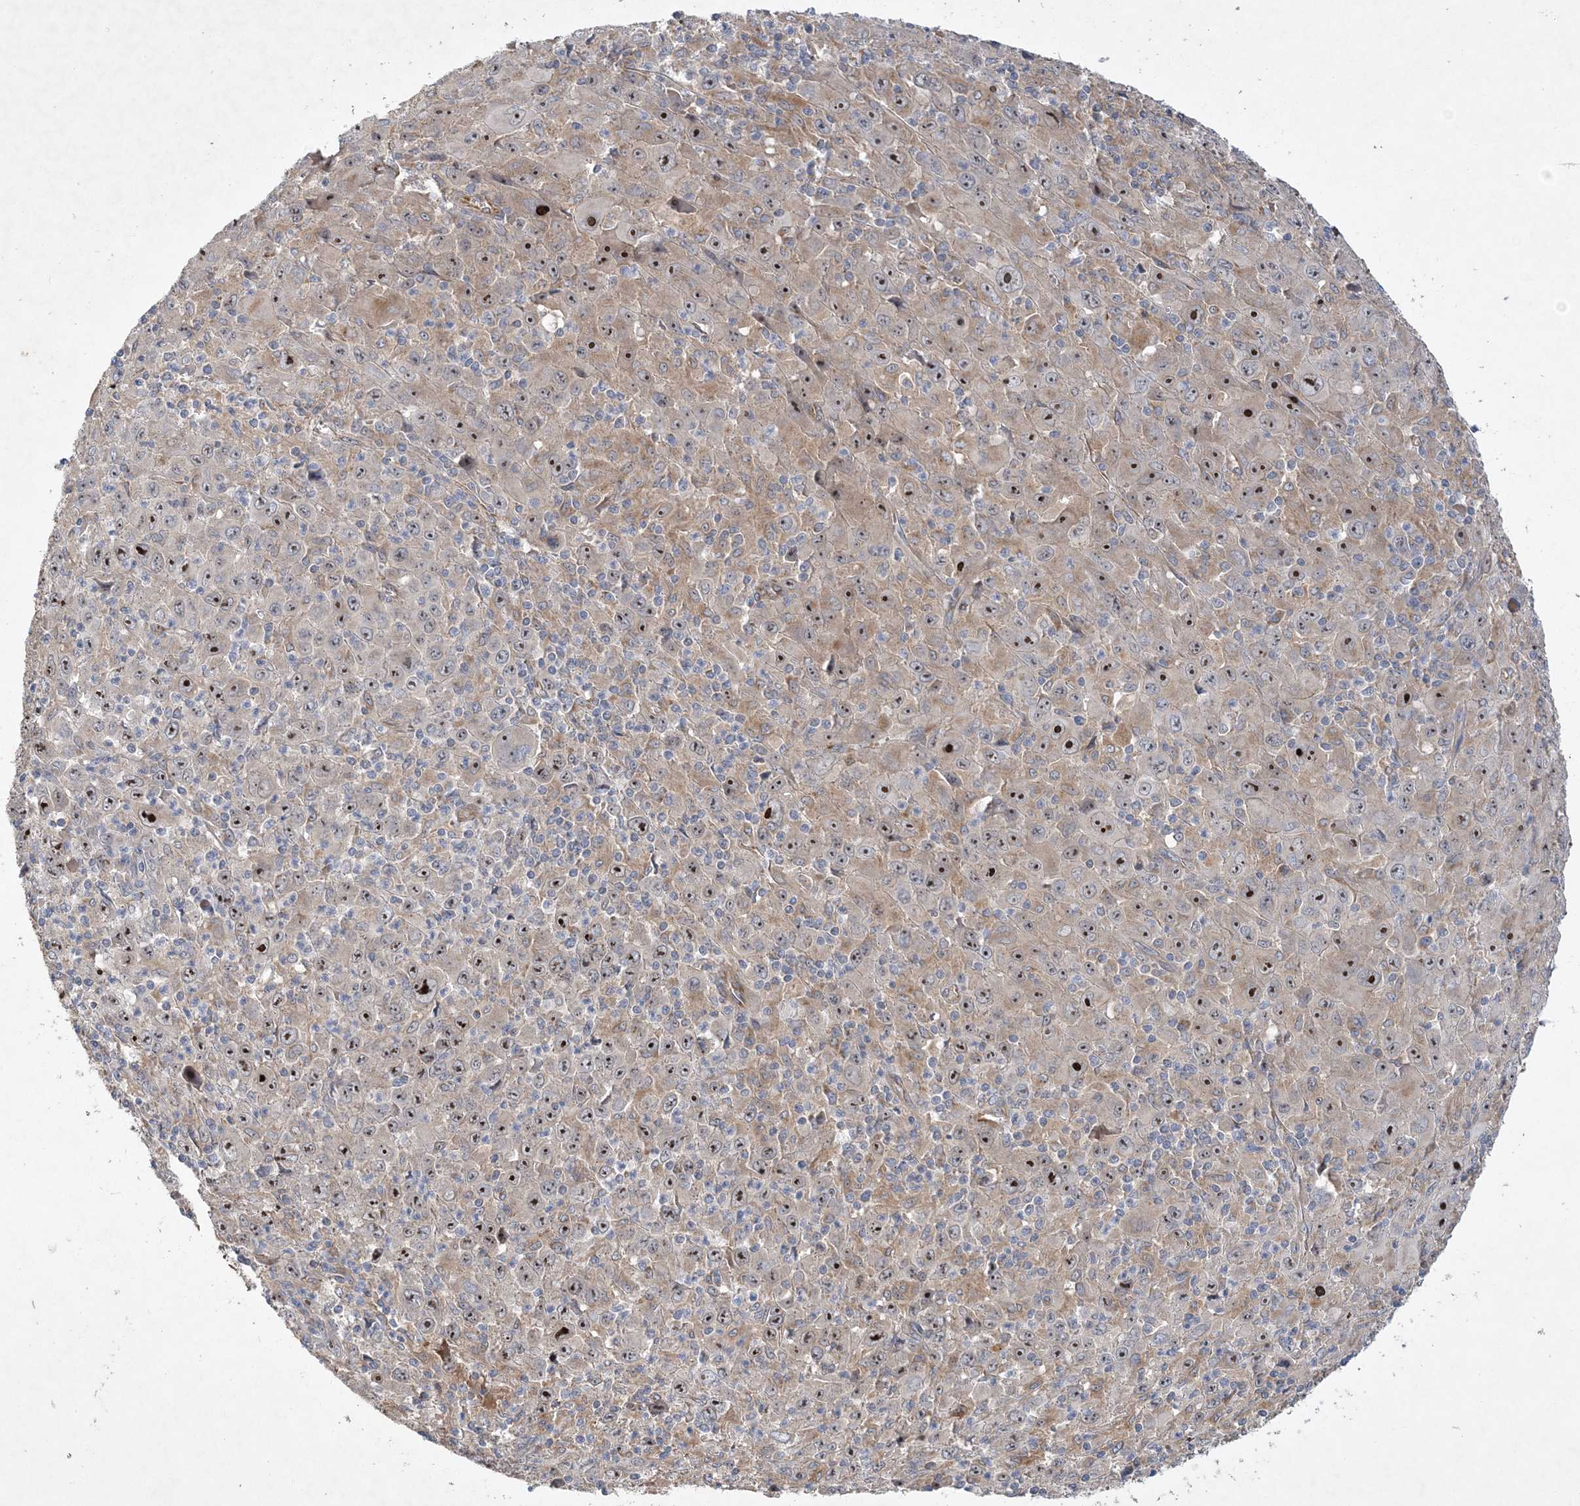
{"staining": {"intensity": "strong", "quantity": "25%-75%", "location": "nuclear"}, "tissue": "melanoma", "cell_type": "Tumor cells", "image_type": "cancer", "snomed": [{"axis": "morphology", "description": "Malignant melanoma, Metastatic site"}, {"axis": "topography", "description": "Skin"}], "caption": "Strong nuclear protein positivity is appreciated in approximately 25%-75% of tumor cells in melanoma.", "gene": "FEZ2", "patient": {"sex": "female", "age": 56}}